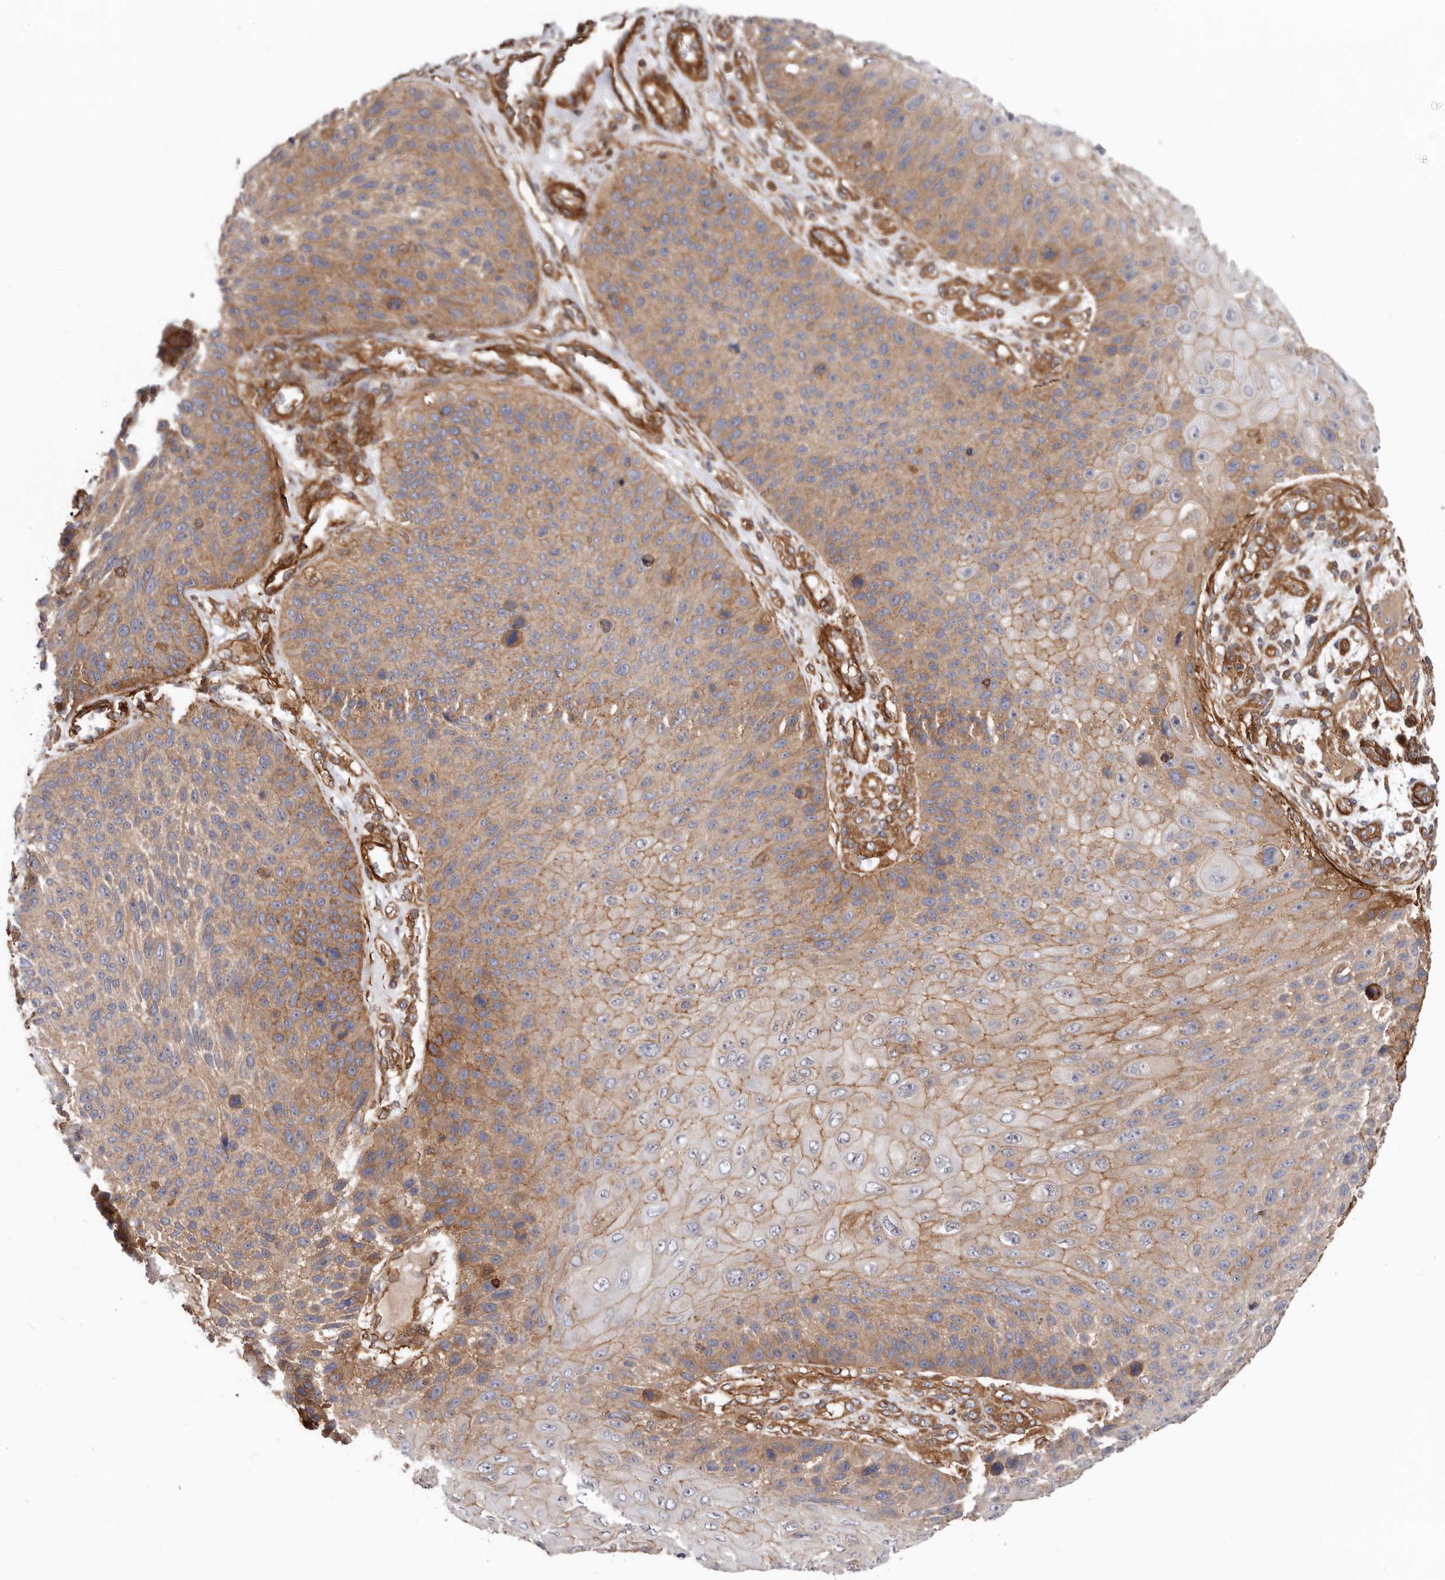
{"staining": {"intensity": "moderate", "quantity": ">75%", "location": "cytoplasmic/membranous"}, "tissue": "skin cancer", "cell_type": "Tumor cells", "image_type": "cancer", "snomed": [{"axis": "morphology", "description": "Squamous cell carcinoma, NOS"}, {"axis": "topography", "description": "Skin"}], "caption": "A brown stain shows moderate cytoplasmic/membranous positivity of a protein in skin cancer tumor cells. (Brightfield microscopy of DAB IHC at high magnification).", "gene": "TMC7", "patient": {"sex": "female", "age": 88}}